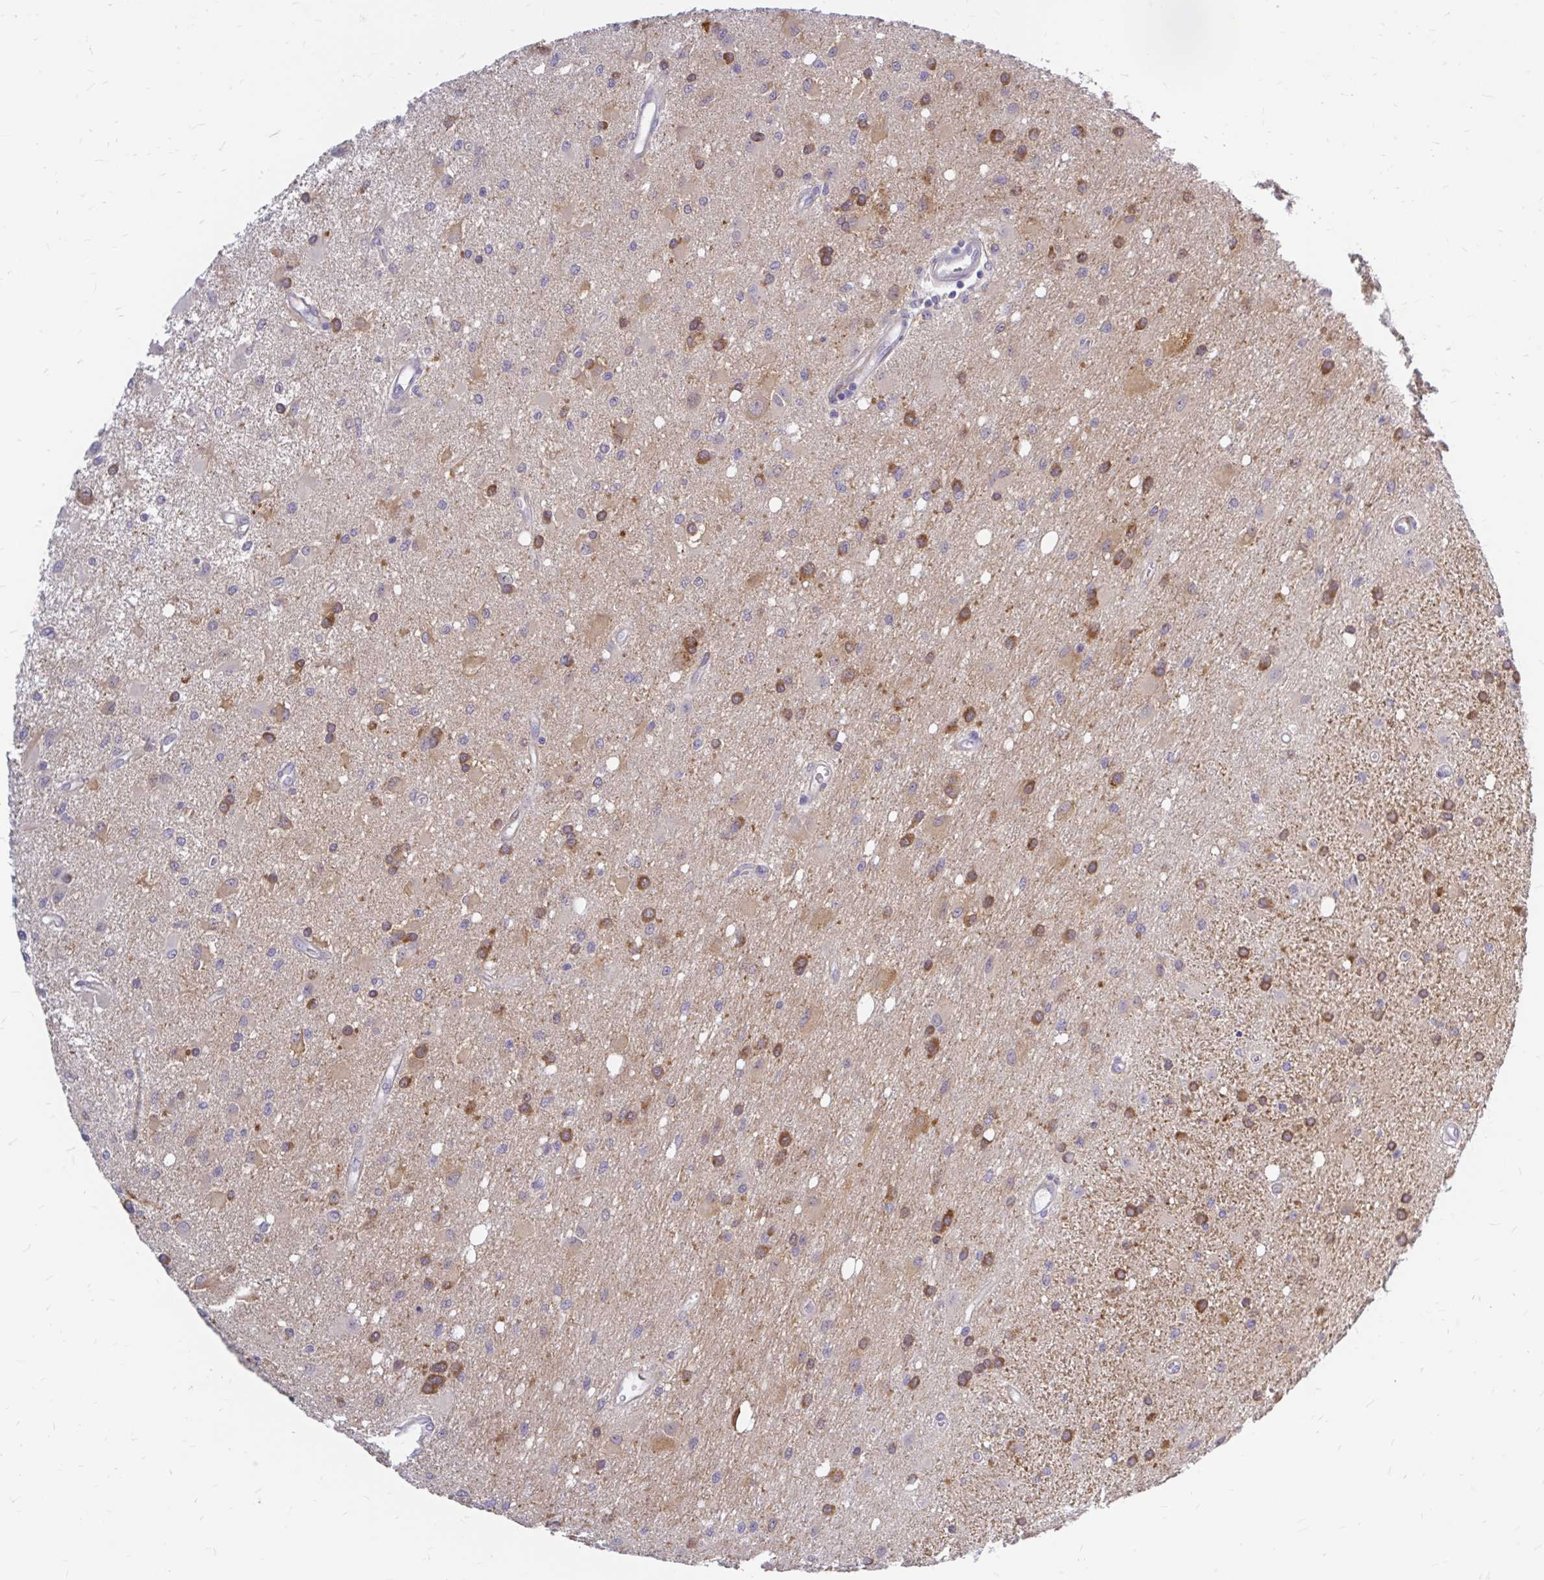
{"staining": {"intensity": "moderate", "quantity": "<25%", "location": "cytoplasmic/membranous"}, "tissue": "glioma", "cell_type": "Tumor cells", "image_type": "cancer", "snomed": [{"axis": "morphology", "description": "Glioma, malignant, High grade"}, {"axis": "topography", "description": "Brain"}], "caption": "Tumor cells demonstrate low levels of moderate cytoplasmic/membranous positivity in about <25% of cells in human malignant high-grade glioma. (DAB (3,3'-diaminobenzidine) IHC, brown staining for protein, blue staining for nuclei).", "gene": "MAP1LC3A", "patient": {"sex": "male", "age": 67}}